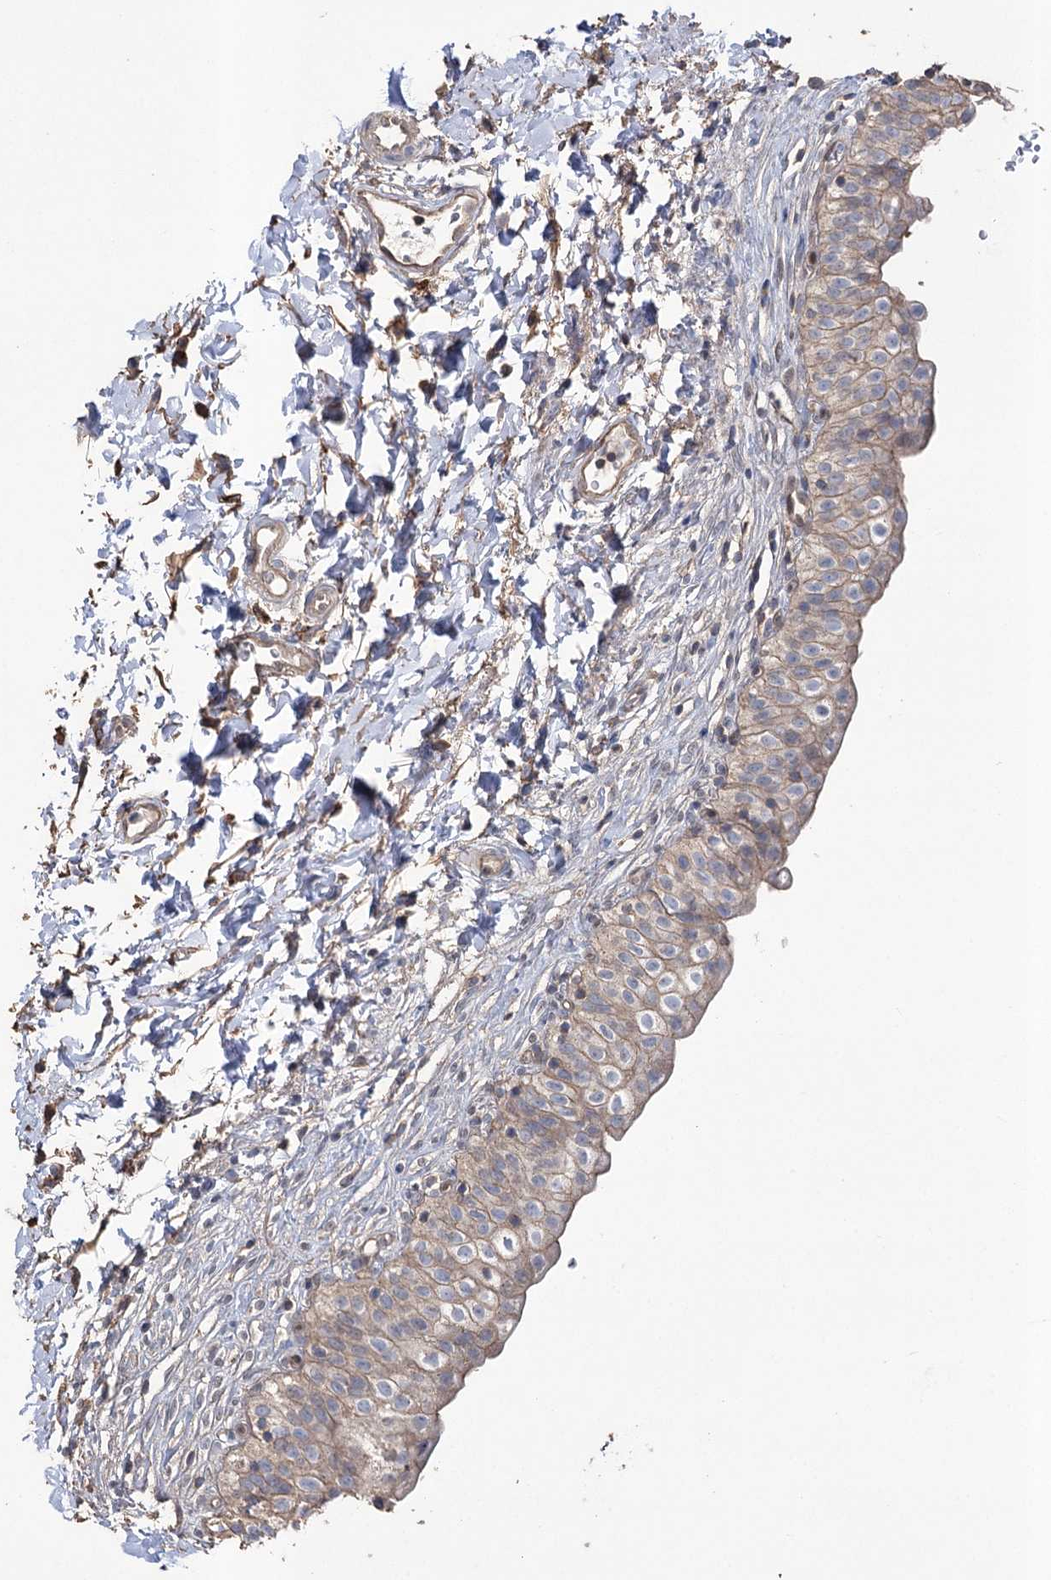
{"staining": {"intensity": "moderate", "quantity": "25%-75%", "location": "cytoplasmic/membranous"}, "tissue": "urinary bladder", "cell_type": "Urothelial cells", "image_type": "normal", "snomed": [{"axis": "morphology", "description": "Normal tissue, NOS"}, {"axis": "topography", "description": "Urinary bladder"}], "caption": "IHC (DAB) staining of unremarkable urinary bladder displays moderate cytoplasmic/membranous protein positivity in approximately 25%-75% of urothelial cells.", "gene": "FAM13B", "patient": {"sex": "male", "age": 55}}